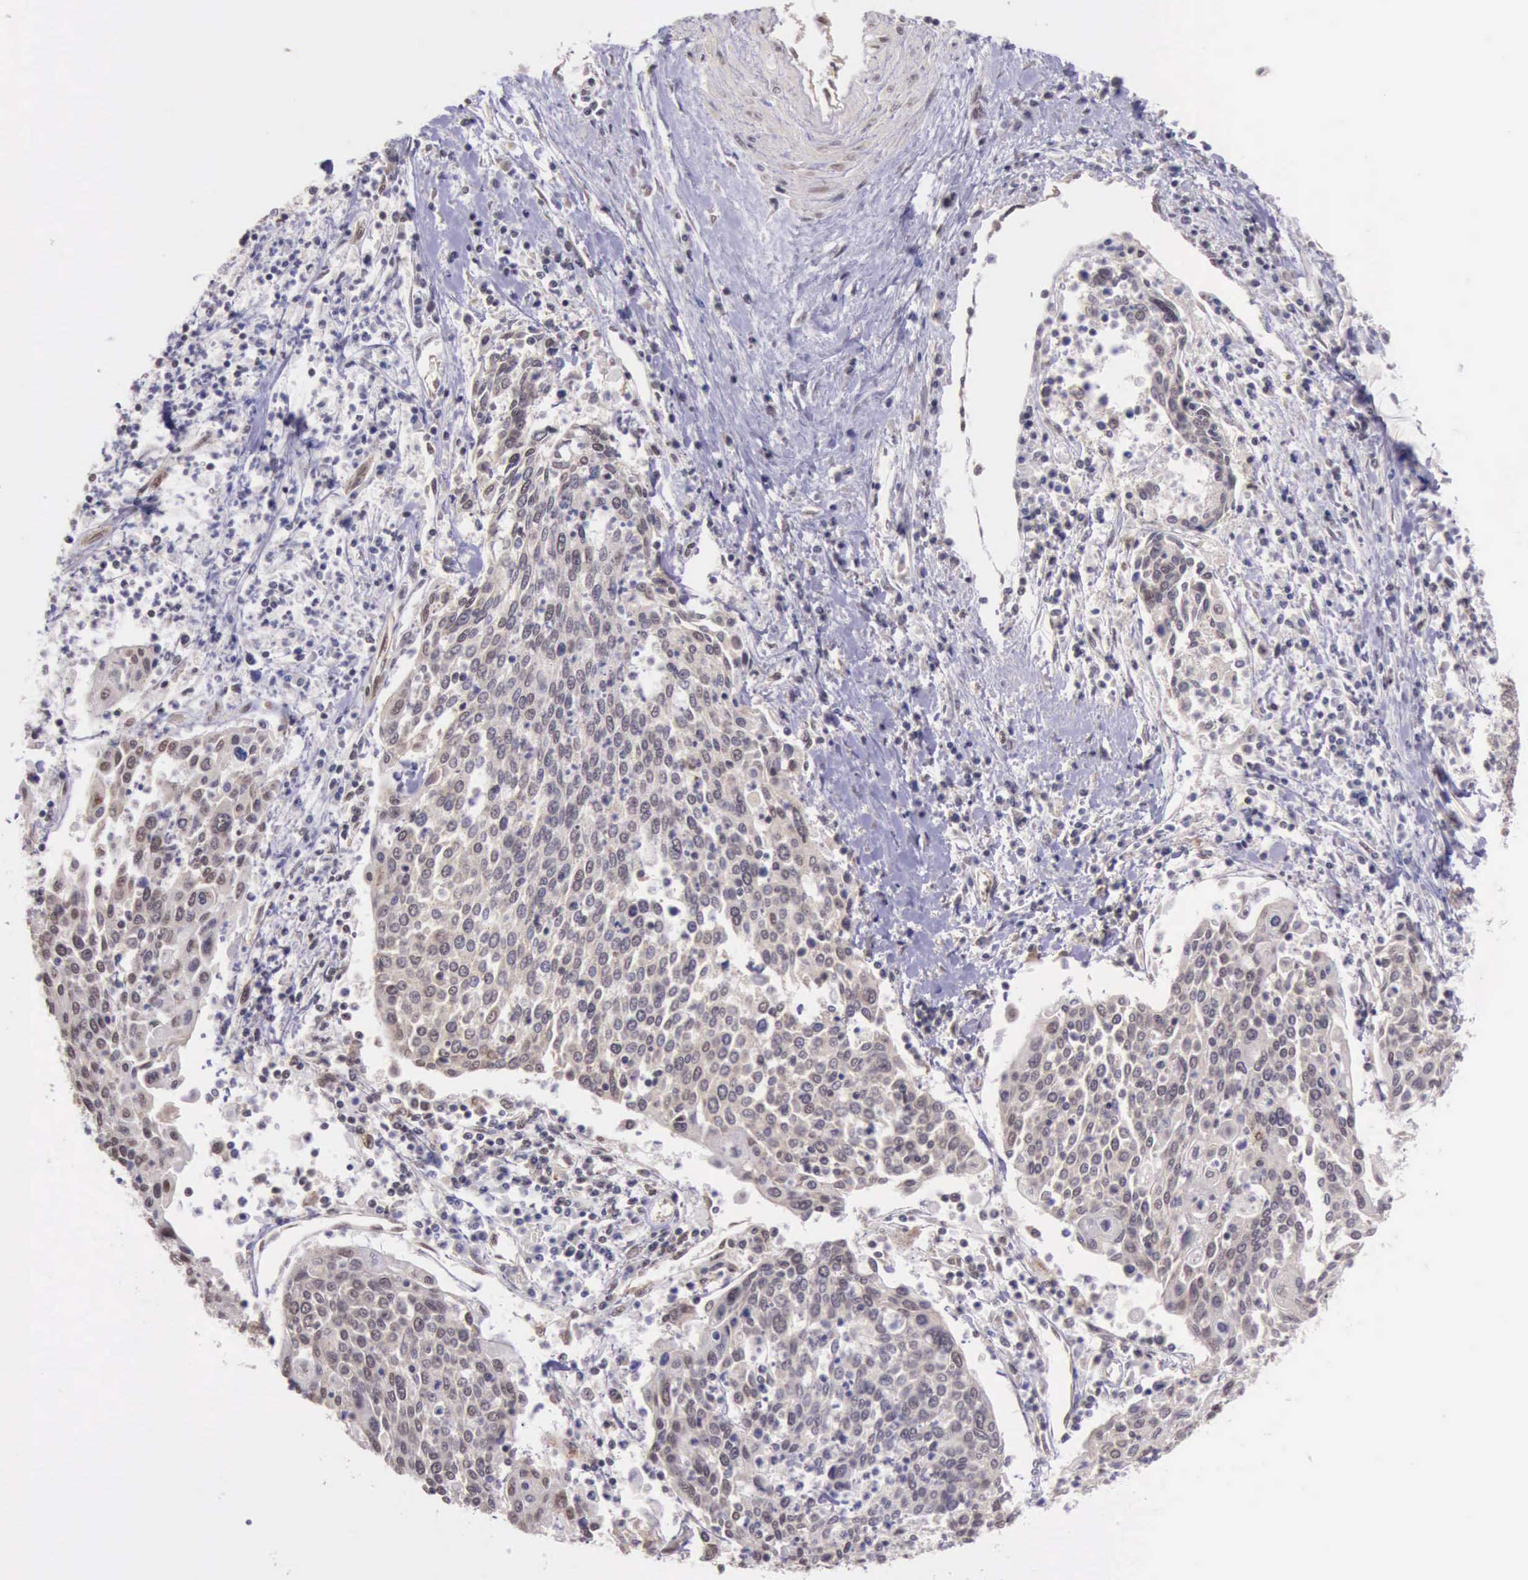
{"staining": {"intensity": "weak", "quantity": ">75%", "location": "nuclear"}, "tissue": "cervical cancer", "cell_type": "Tumor cells", "image_type": "cancer", "snomed": [{"axis": "morphology", "description": "Squamous cell carcinoma, NOS"}, {"axis": "topography", "description": "Cervix"}], "caption": "IHC photomicrograph of neoplastic tissue: squamous cell carcinoma (cervical) stained using immunohistochemistry demonstrates low levels of weak protein expression localized specifically in the nuclear of tumor cells, appearing as a nuclear brown color.", "gene": "PRPF39", "patient": {"sex": "female", "age": 40}}